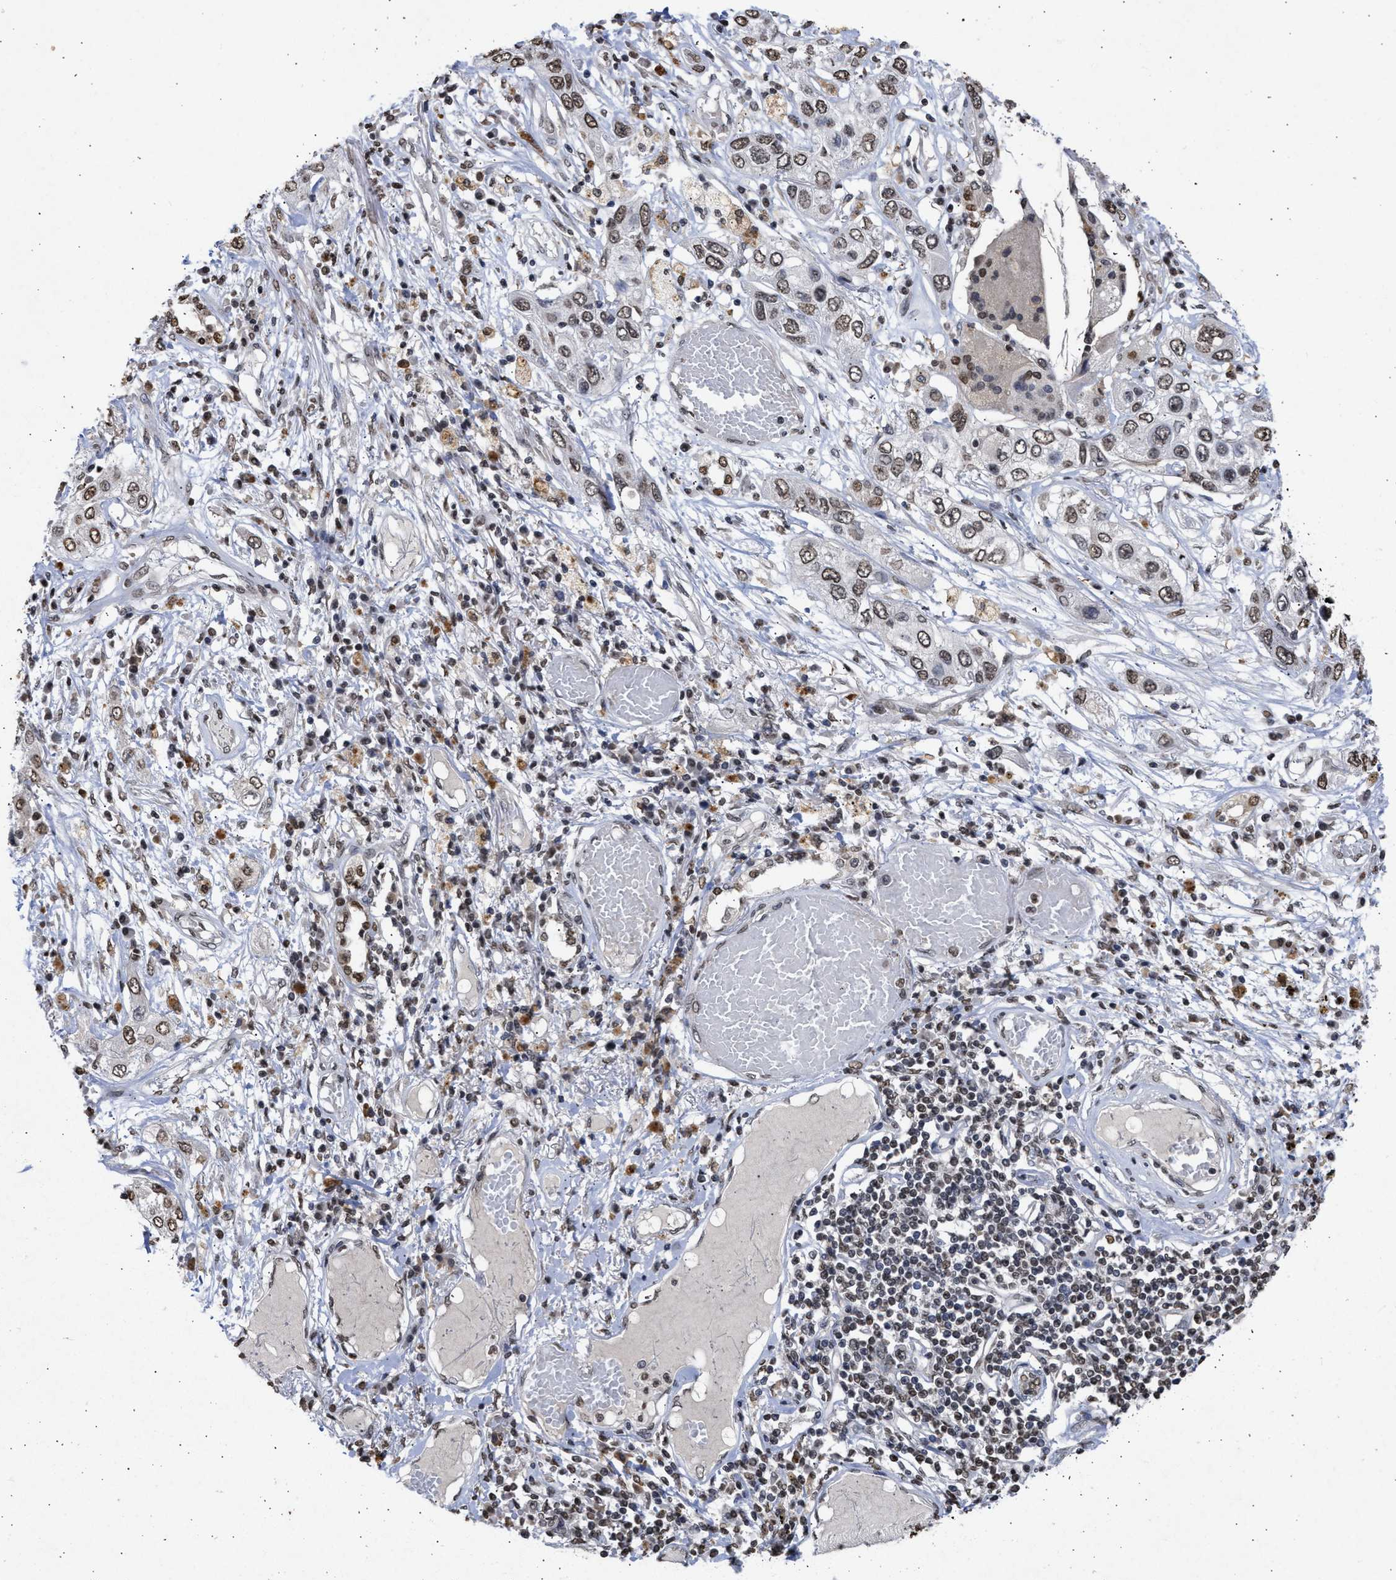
{"staining": {"intensity": "moderate", "quantity": "25%-75%", "location": "nuclear"}, "tissue": "lung cancer", "cell_type": "Tumor cells", "image_type": "cancer", "snomed": [{"axis": "morphology", "description": "Squamous cell carcinoma, NOS"}, {"axis": "topography", "description": "Lung"}], "caption": "IHC of human squamous cell carcinoma (lung) exhibits medium levels of moderate nuclear expression in about 25%-75% of tumor cells. The staining is performed using DAB (3,3'-diaminobenzidine) brown chromogen to label protein expression. The nuclei are counter-stained blue using hematoxylin.", "gene": "NUP35", "patient": {"sex": "male", "age": 71}}